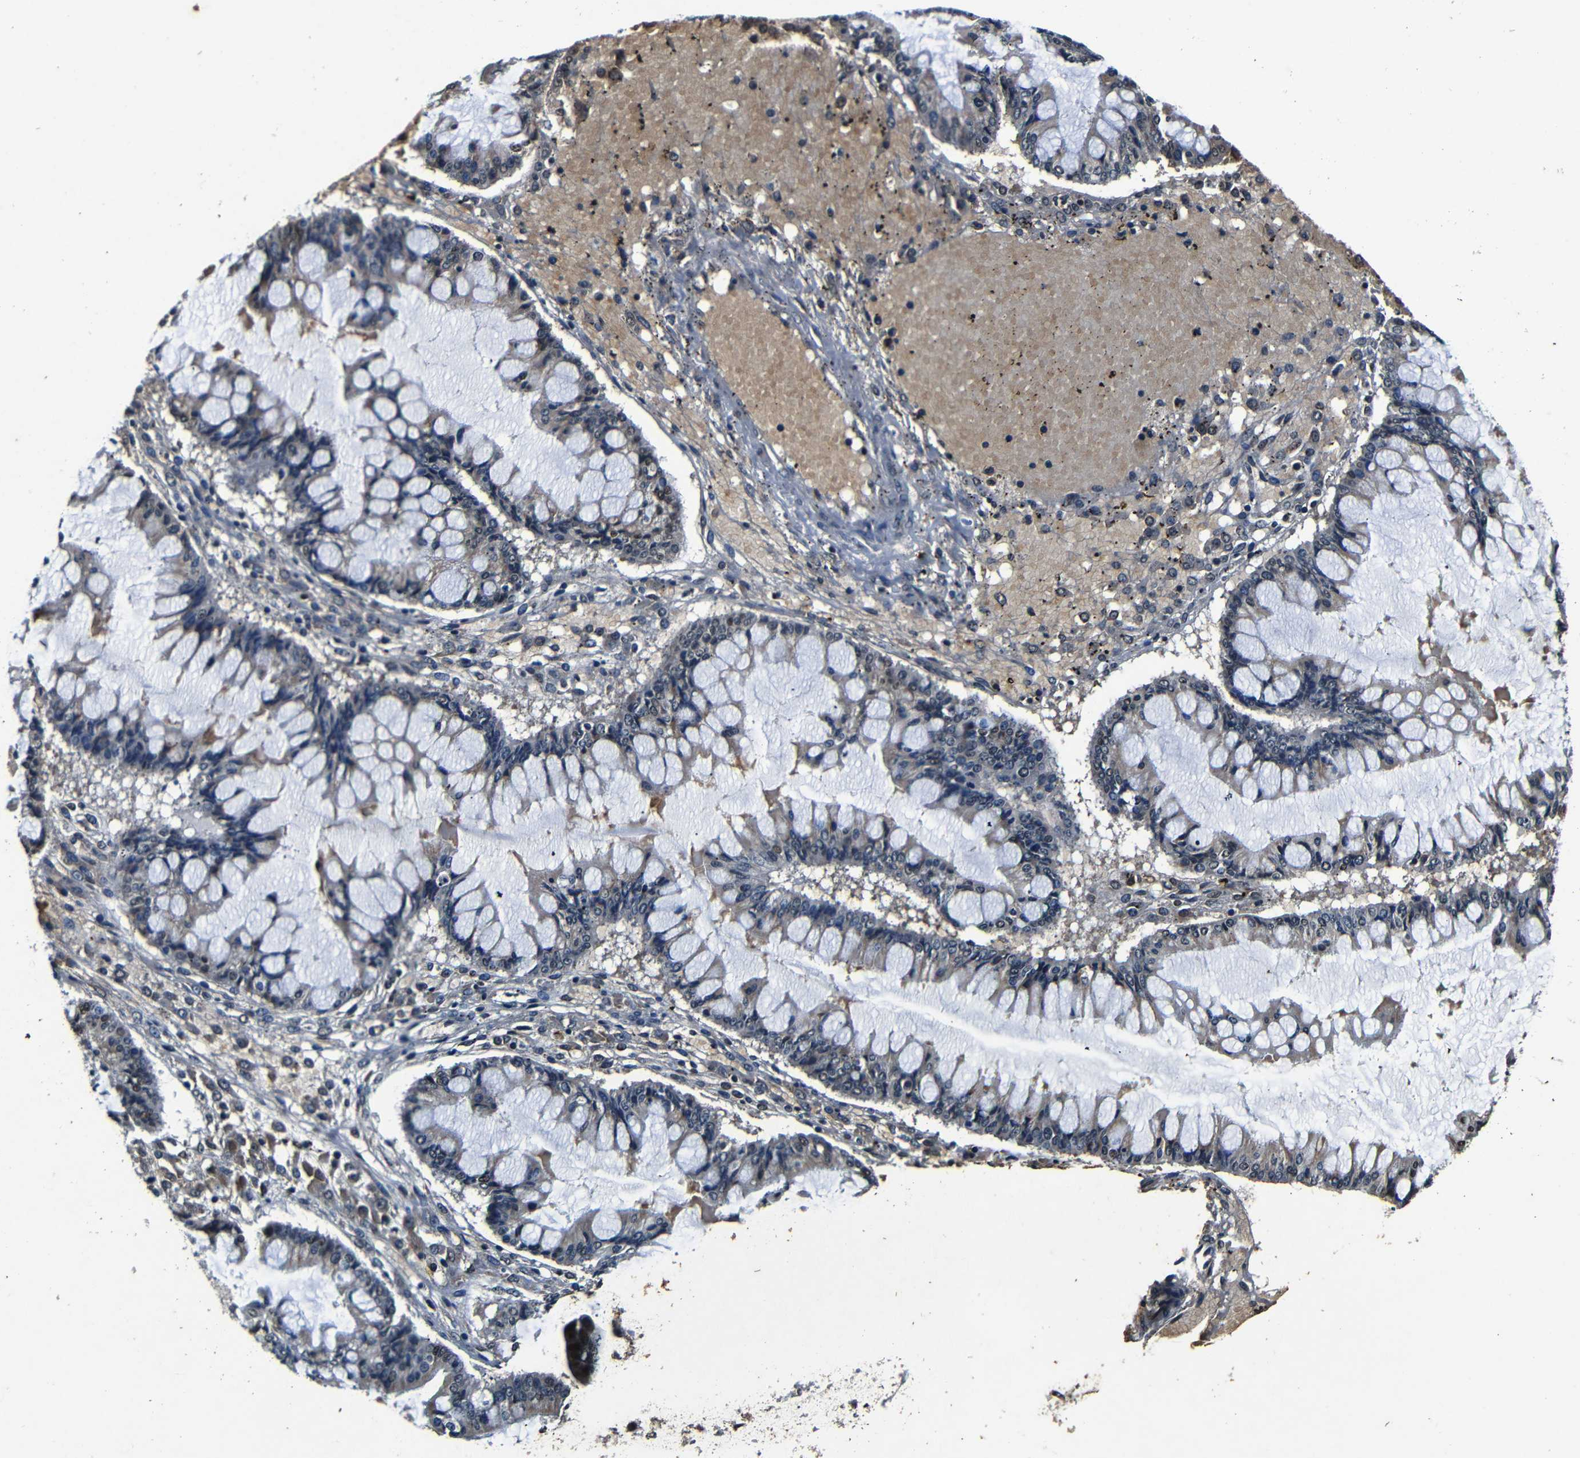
{"staining": {"intensity": "weak", "quantity": "<25%", "location": "cytoplasmic/membranous,nuclear"}, "tissue": "ovarian cancer", "cell_type": "Tumor cells", "image_type": "cancer", "snomed": [{"axis": "morphology", "description": "Cystadenocarcinoma, mucinous, NOS"}, {"axis": "topography", "description": "Ovary"}], "caption": "IHC image of neoplastic tissue: ovarian mucinous cystadenocarcinoma stained with DAB exhibits no significant protein positivity in tumor cells.", "gene": "FOXD4", "patient": {"sex": "female", "age": 73}}